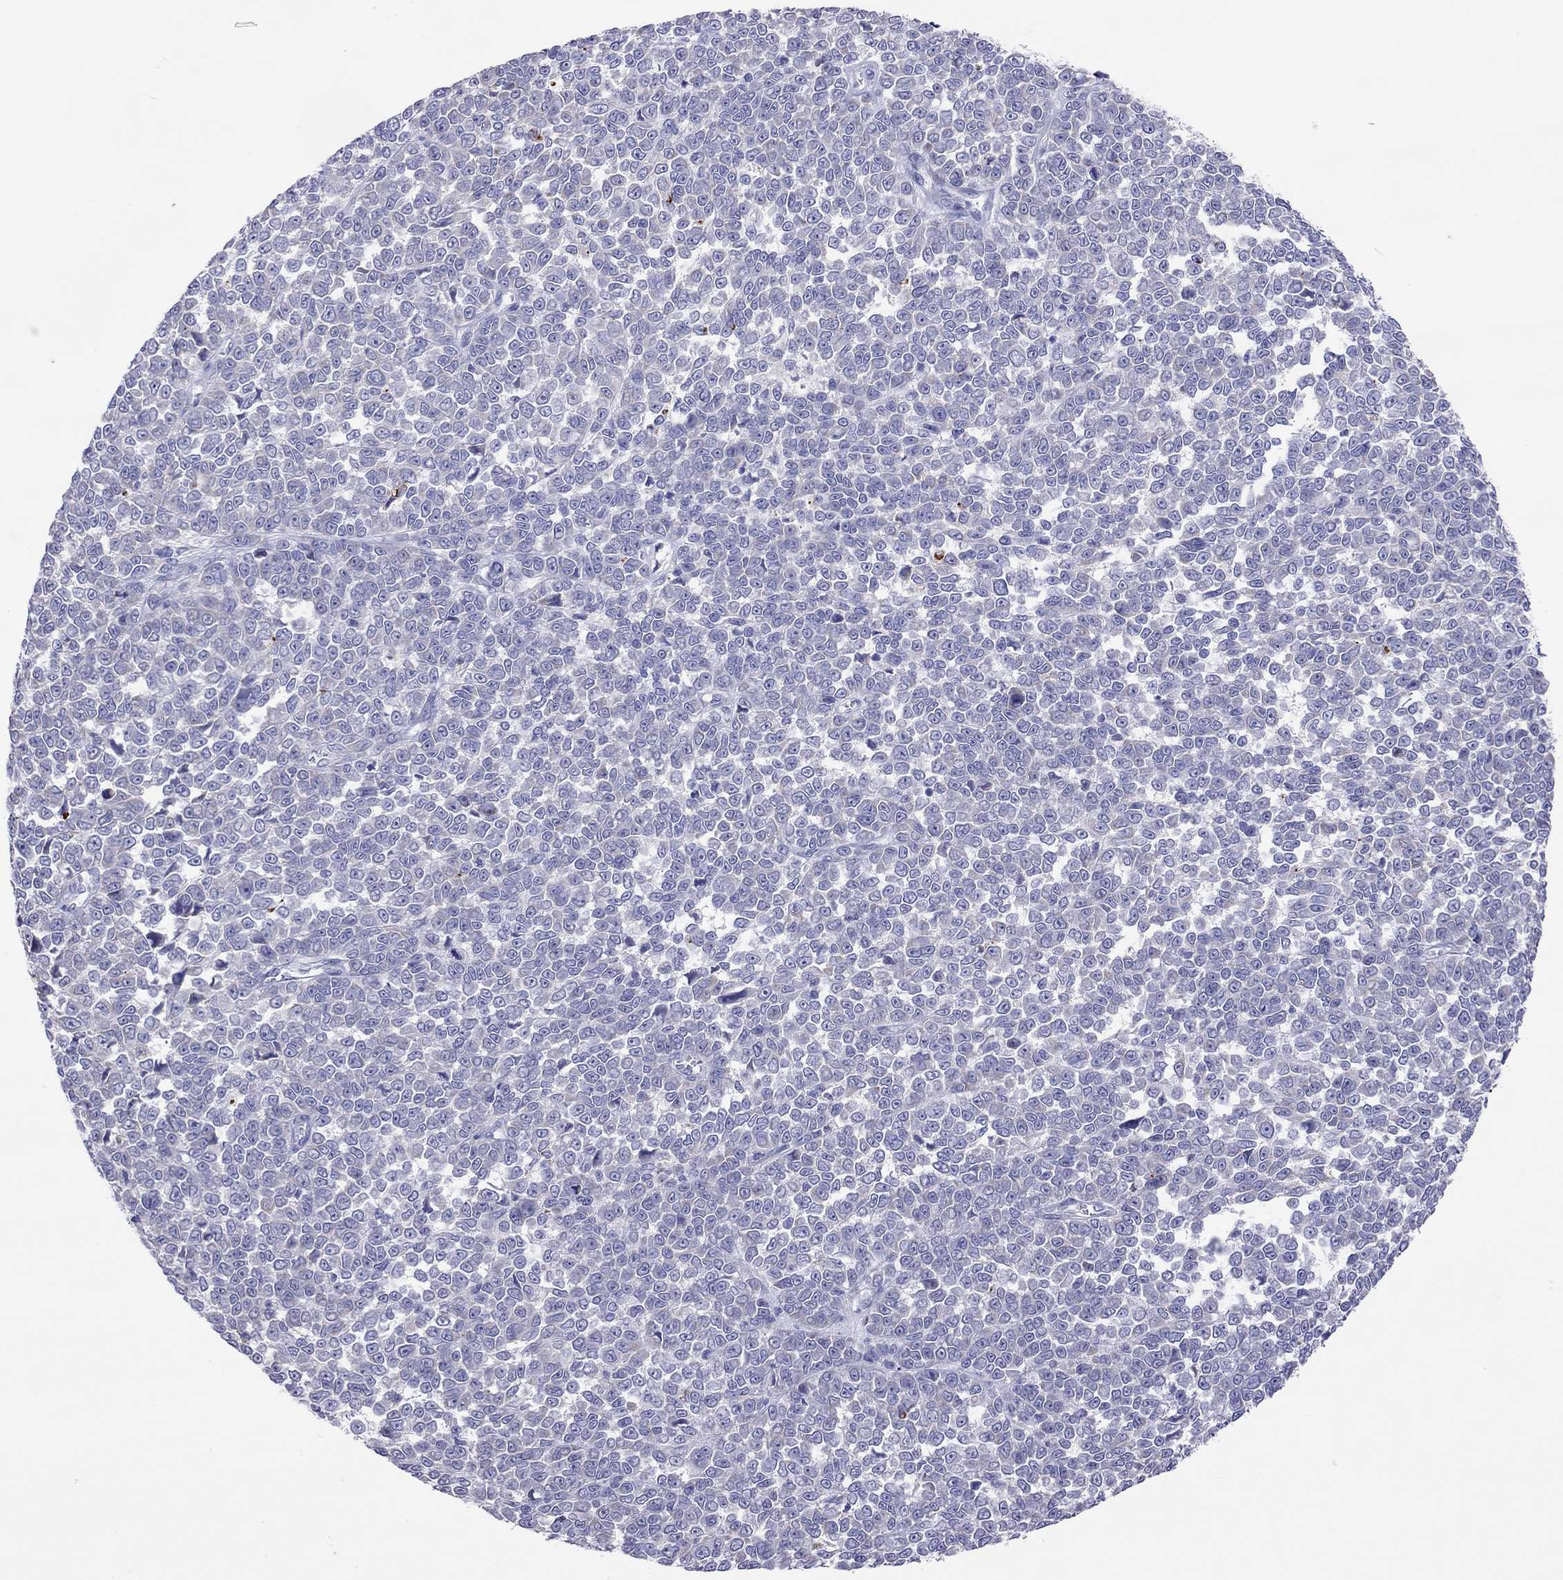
{"staining": {"intensity": "negative", "quantity": "none", "location": "none"}, "tissue": "melanoma", "cell_type": "Tumor cells", "image_type": "cancer", "snomed": [{"axis": "morphology", "description": "Malignant melanoma, NOS"}, {"axis": "topography", "description": "Skin"}], "caption": "A micrograph of human melanoma is negative for staining in tumor cells.", "gene": "COL9A1", "patient": {"sex": "female", "age": 95}}